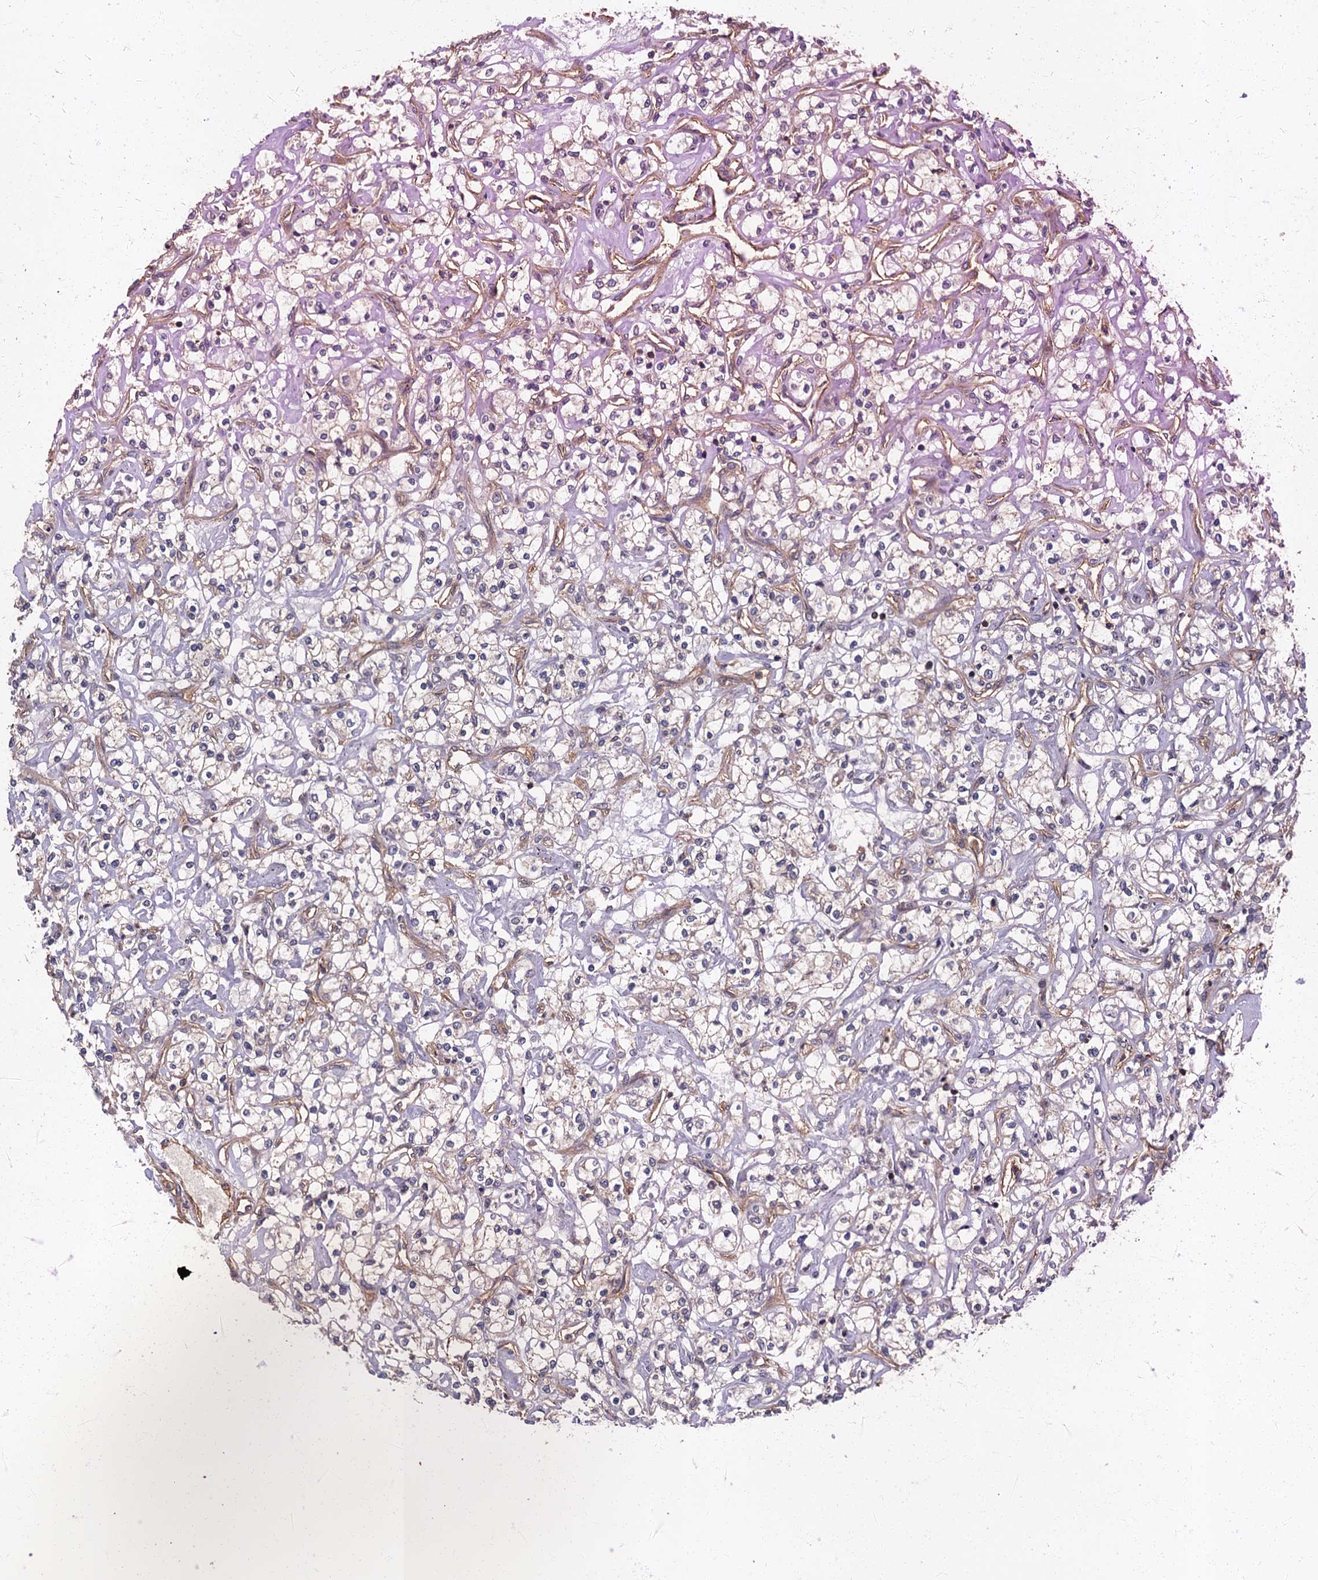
{"staining": {"intensity": "weak", "quantity": "<25%", "location": "cytoplasmic/membranous"}, "tissue": "renal cancer", "cell_type": "Tumor cells", "image_type": "cancer", "snomed": [{"axis": "morphology", "description": "Adenocarcinoma, NOS"}, {"axis": "topography", "description": "Kidney"}], "caption": "The immunohistochemistry (IHC) photomicrograph has no significant expression in tumor cells of renal adenocarcinoma tissue.", "gene": "ARL11", "patient": {"sex": "female", "age": 59}}